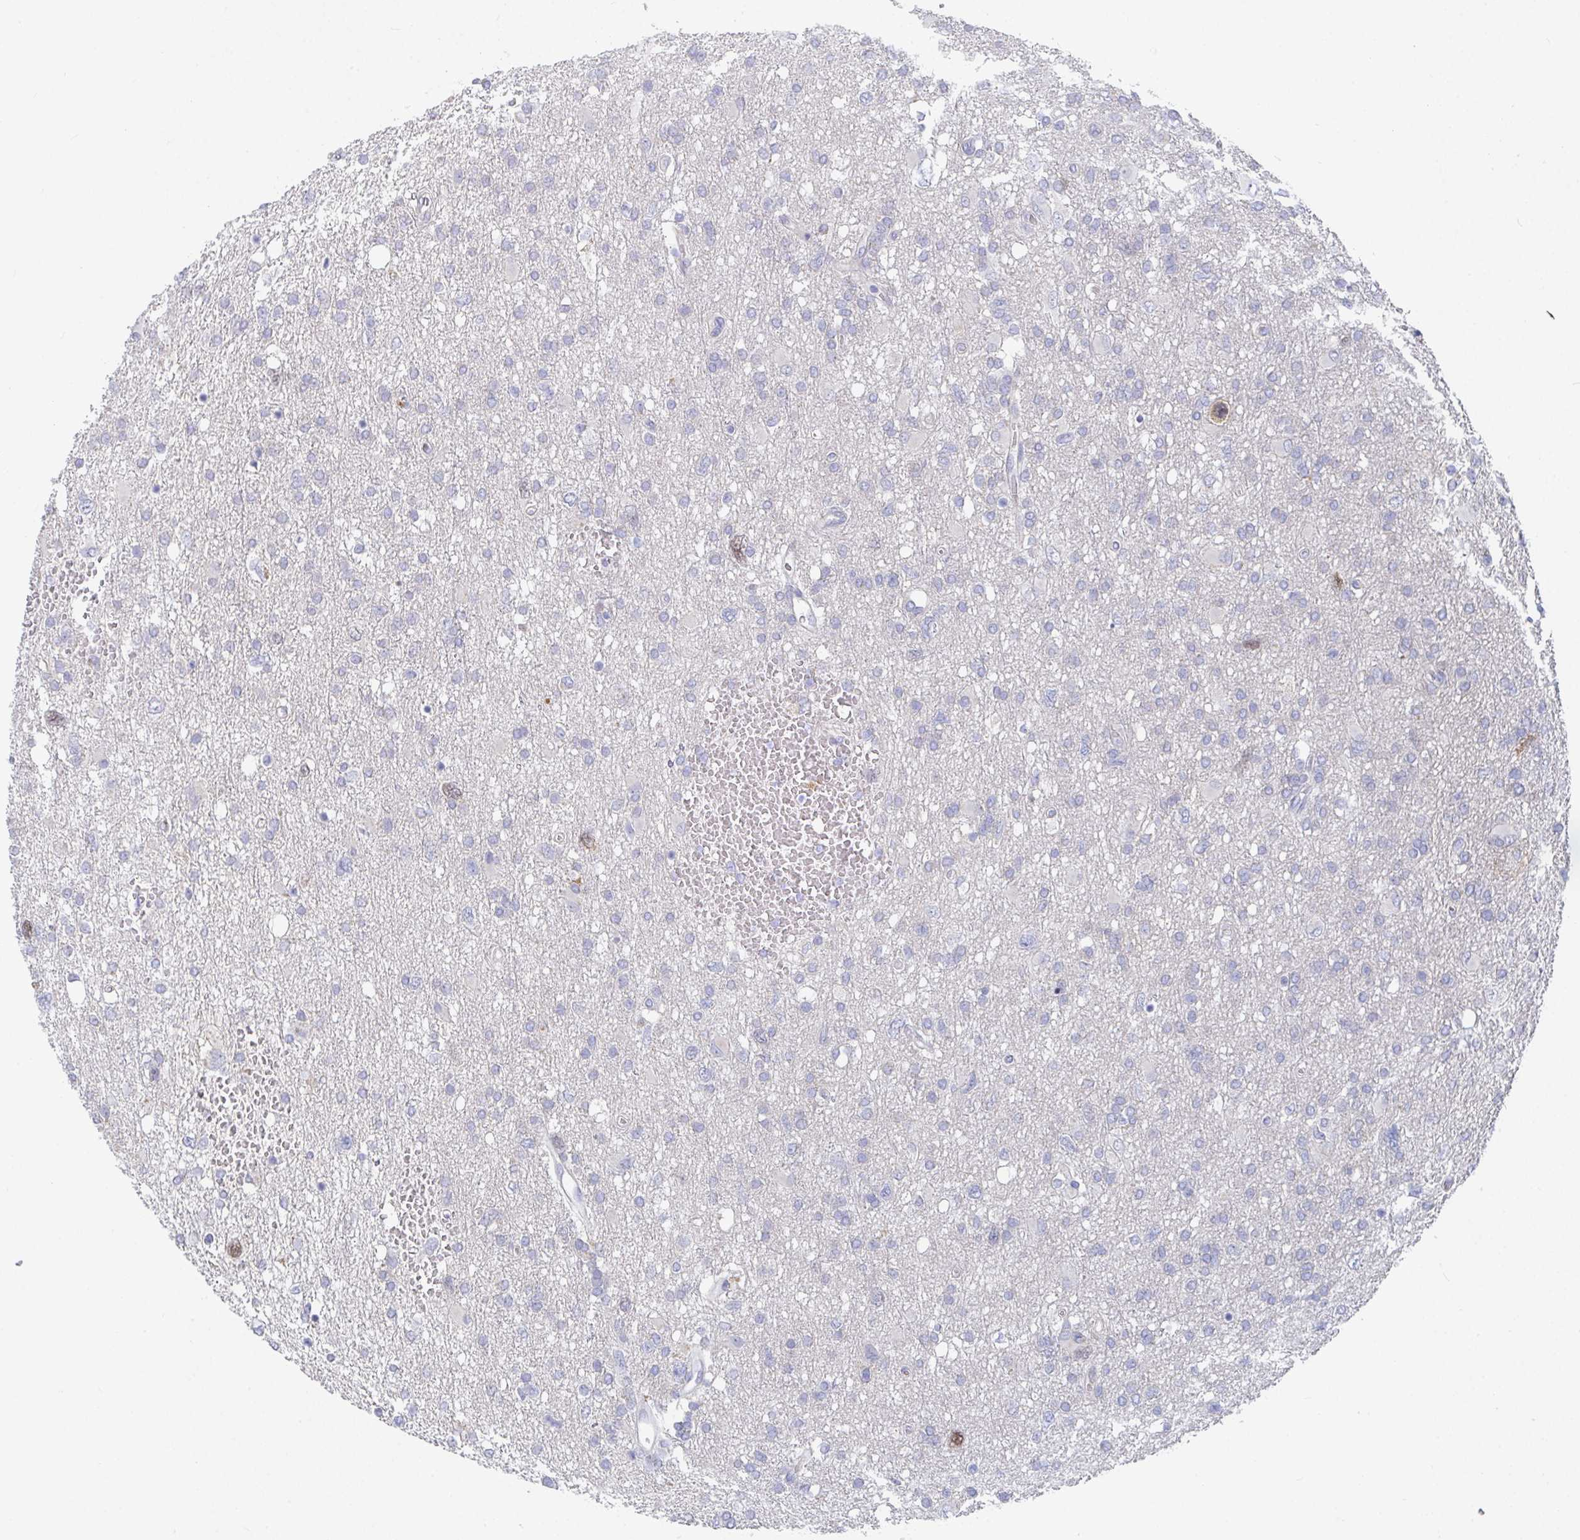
{"staining": {"intensity": "negative", "quantity": "none", "location": "none"}, "tissue": "glioma", "cell_type": "Tumor cells", "image_type": "cancer", "snomed": [{"axis": "morphology", "description": "Glioma, malignant, High grade"}, {"axis": "topography", "description": "Brain"}], "caption": "Immunohistochemistry histopathology image of human glioma stained for a protein (brown), which exhibits no positivity in tumor cells.", "gene": "ATP5F1C", "patient": {"sex": "male", "age": 61}}